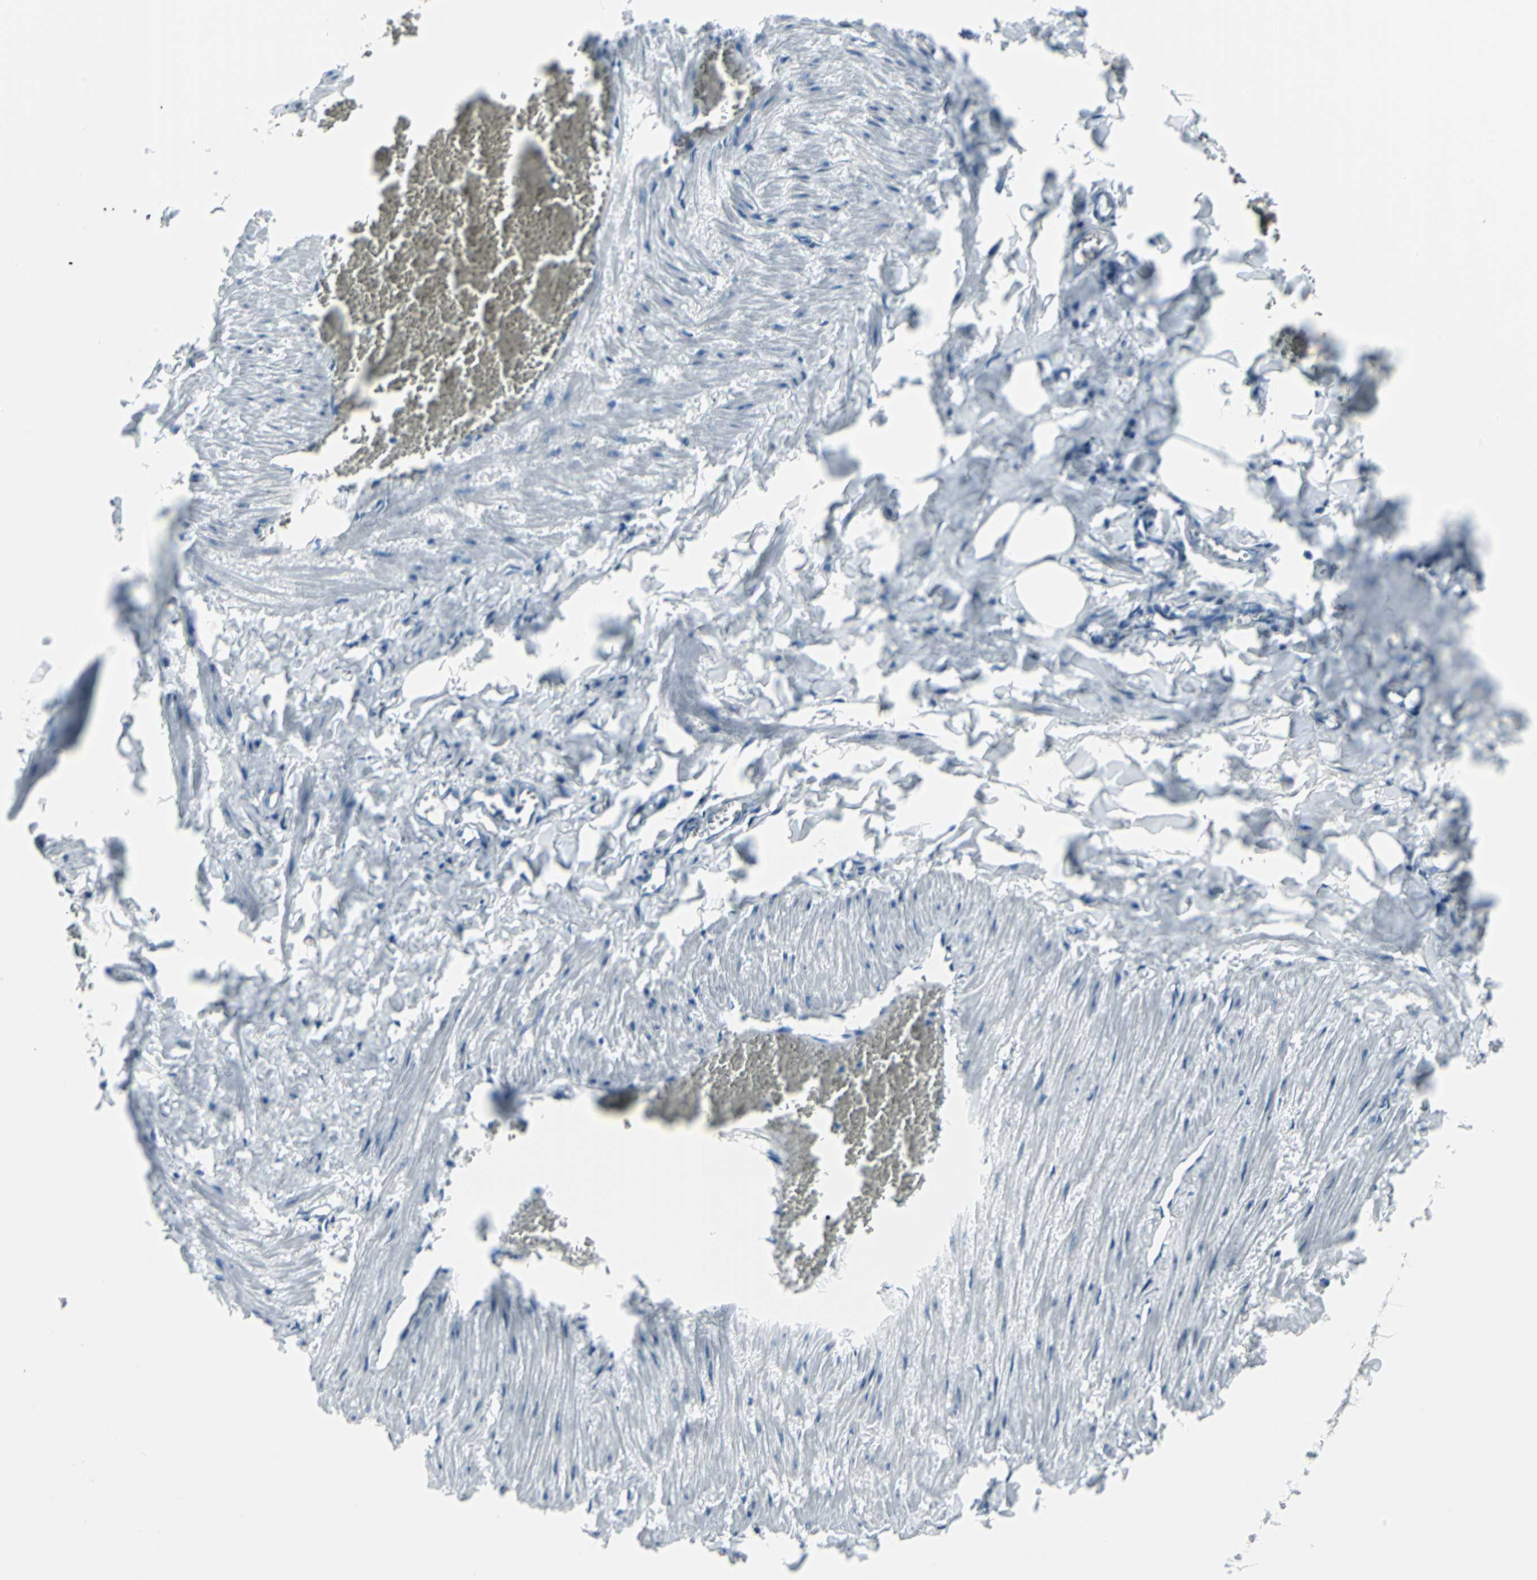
{"staining": {"intensity": "negative", "quantity": "none", "location": "none"}, "tissue": "adipose tissue", "cell_type": "Adipocytes", "image_type": "normal", "snomed": [{"axis": "morphology", "description": "Normal tissue, NOS"}, {"axis": "topography", "description": "Vascular tissue"}], "caption": "This image is of unremarkable adipose tissue stained with immunohistochemistry (IHC) to label a protein in brown with the nuclei are counter-stained blue. There is no staining in adipocytes. The staining was performed using DAB (3,3'-diaminobenzidine) to visualize the protein expression in brown, while the nuclei were stained in blue with hematoxylin (Magnification: 20x).", "gene": "SNUPN", "patient": {"sex": "male", "age": 41}}